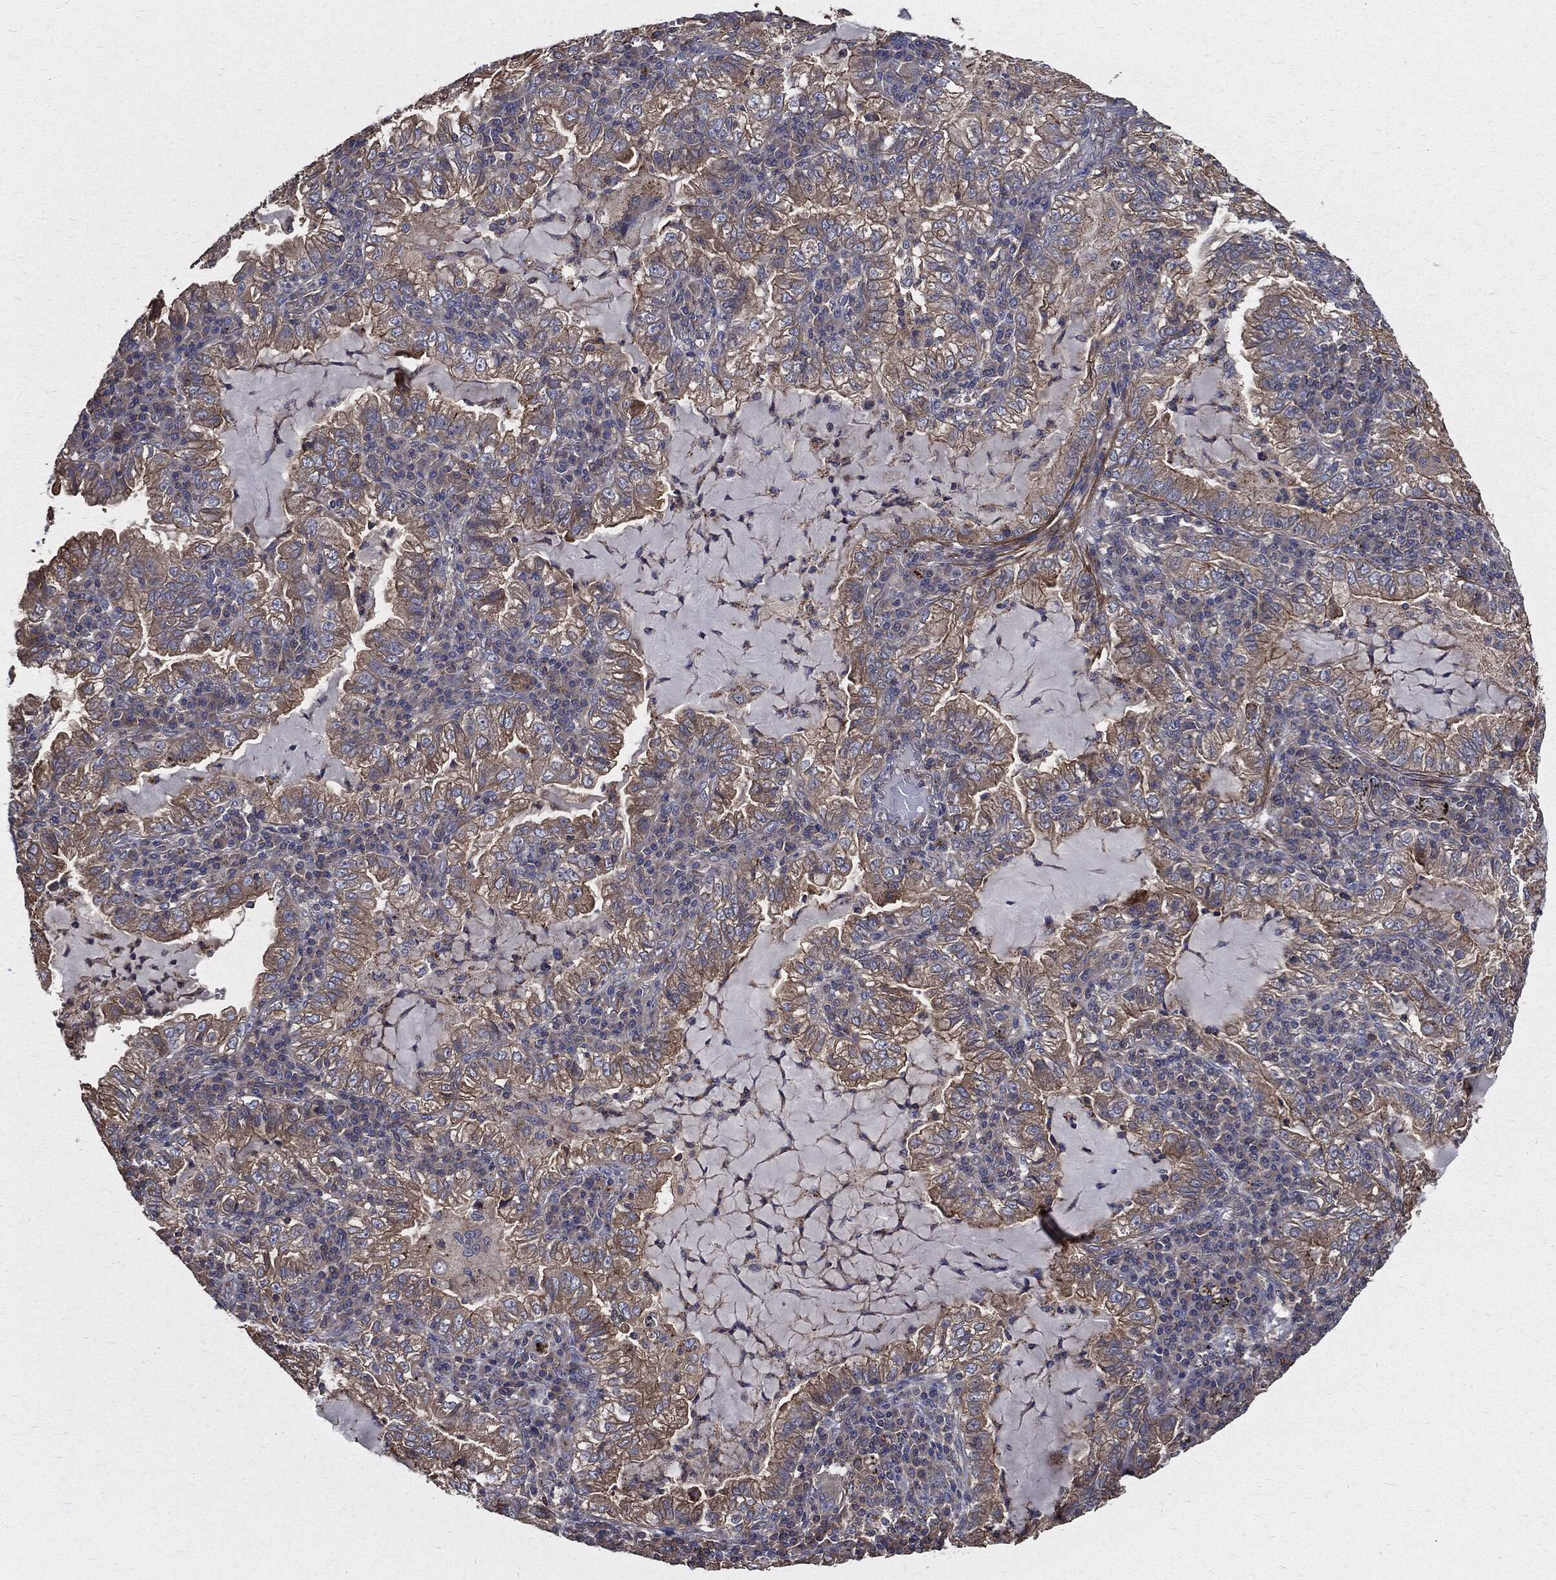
{"staining": {"intensity": "weak", "quantity": "25%-75%", "location": "cytoplasmic/membranous"}, "tissue": "lung cancer", "cell_type": "Tumor cells", "image_type": "cancer", "snomed": [{"axis": "morphology", "description": "Adenocarcinoma, NOS"}, {"axis": "topography", "description": "Lung"}], "caption": "Immunohistochemistry (IHC) of human lung adenocarcinoma exhibits low levels of weak cytoplasmic/membranous staining in about 25%-75% of tumor cells.", "gene": "PDCD6IP", "patient": {"sex": "female", "age": 73}}